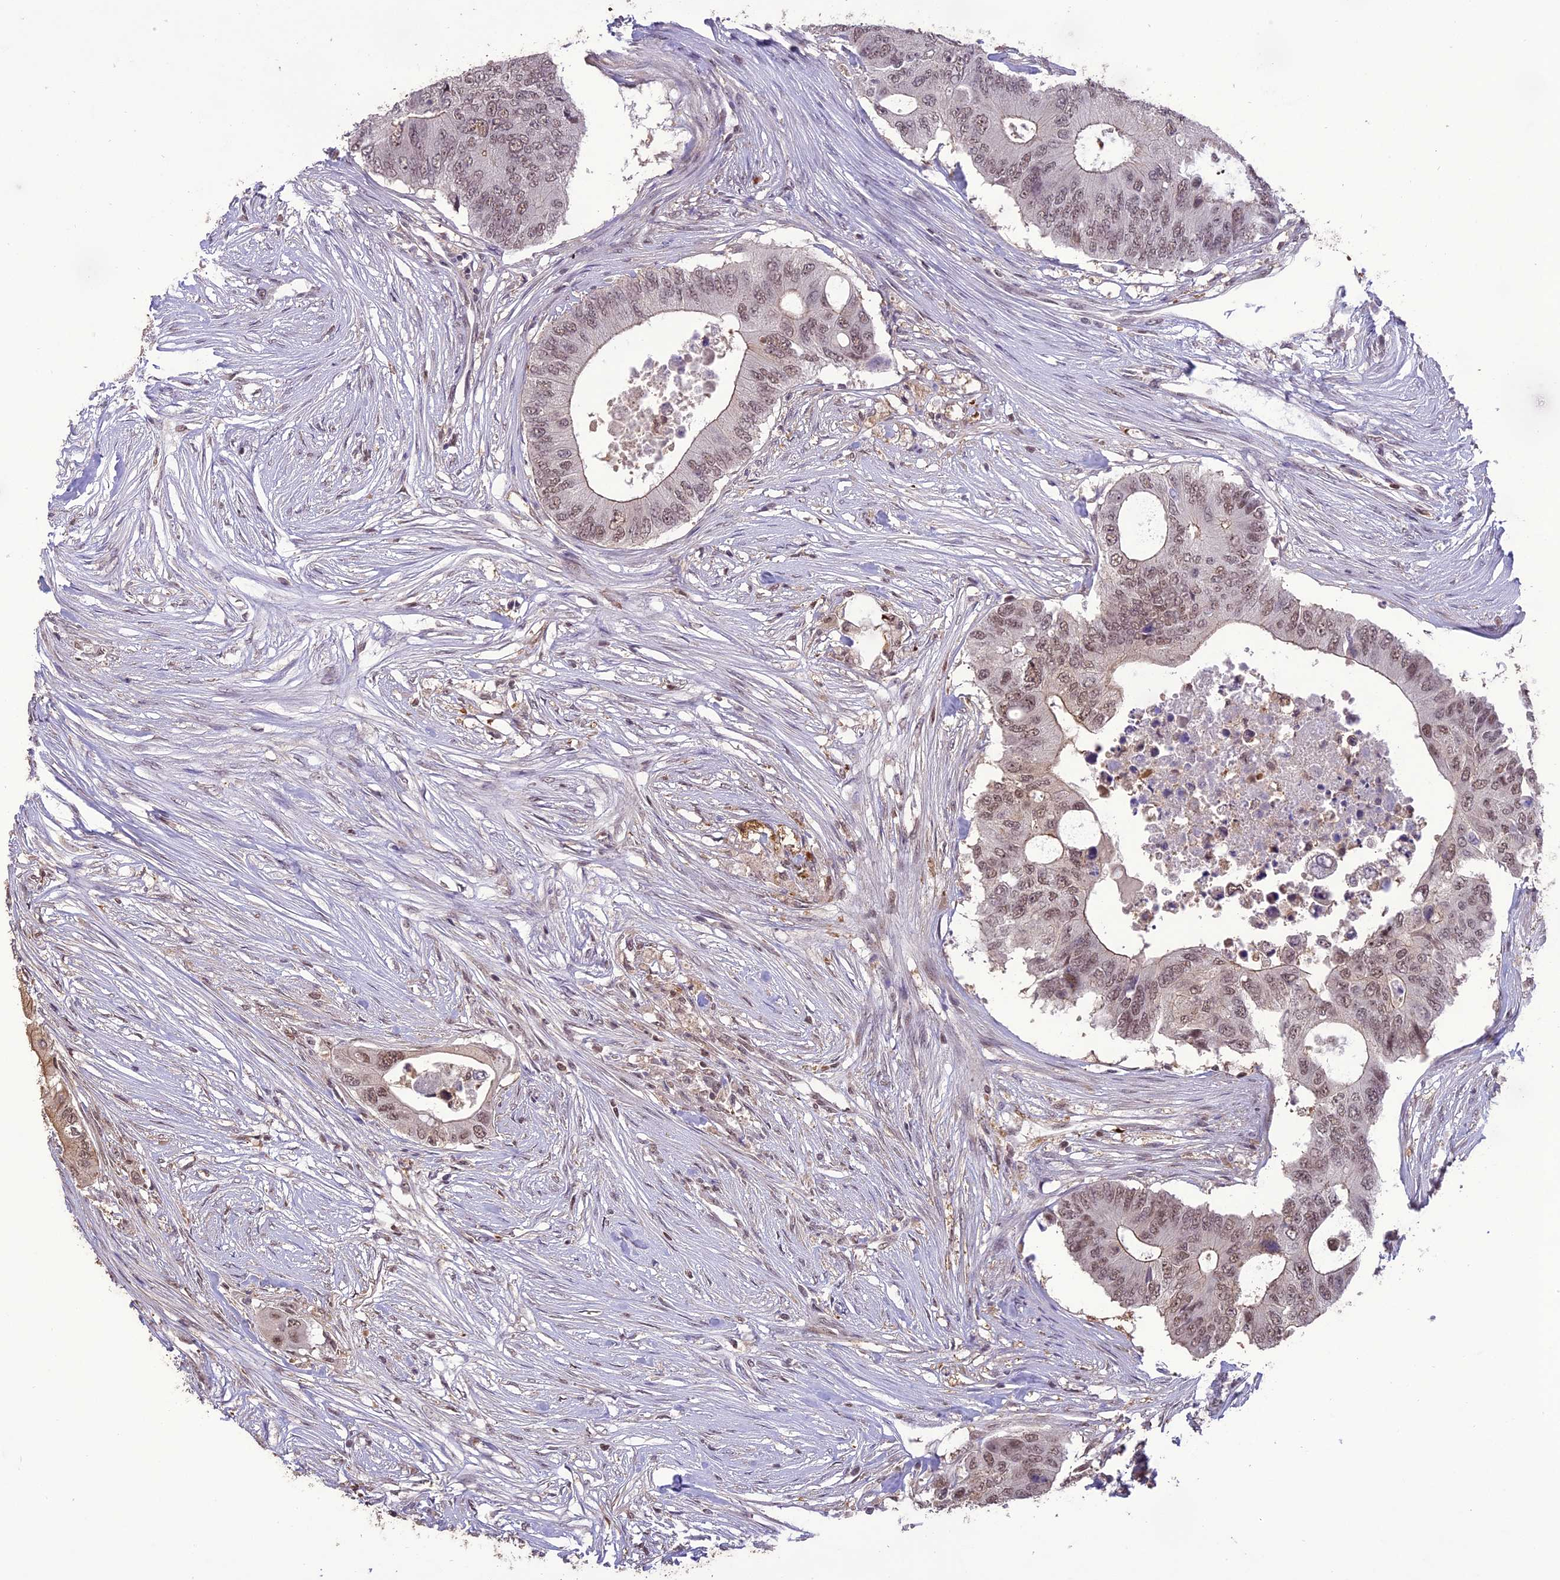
{"staining": {"intensity": "moderate", "quantity": "25%-75%", "location": "cytoplasmic/membranous,nuclear"}, "tissue": "colorectal cancer", "cell_type": "Tumor cells", "image_type": "cancer", "snomed": [{"axis": "morphology", "description": "Adenocarcinoma, NOS"}, {"axis": "topography", "description": "Colon"}], "caption": "High-power microscopy captured an immunohistochemistry photomicrograph of colorectal adenocarcinoma, revealing moderate cytoplasmic/membranous and nuclear staining in approximately 25%-75% of tumor cells. (brown staining indicates protein expression, while blue staining denotes nuclei).", "gene": "TIGD7", "patient": {"sex": "male", "age": 71}}